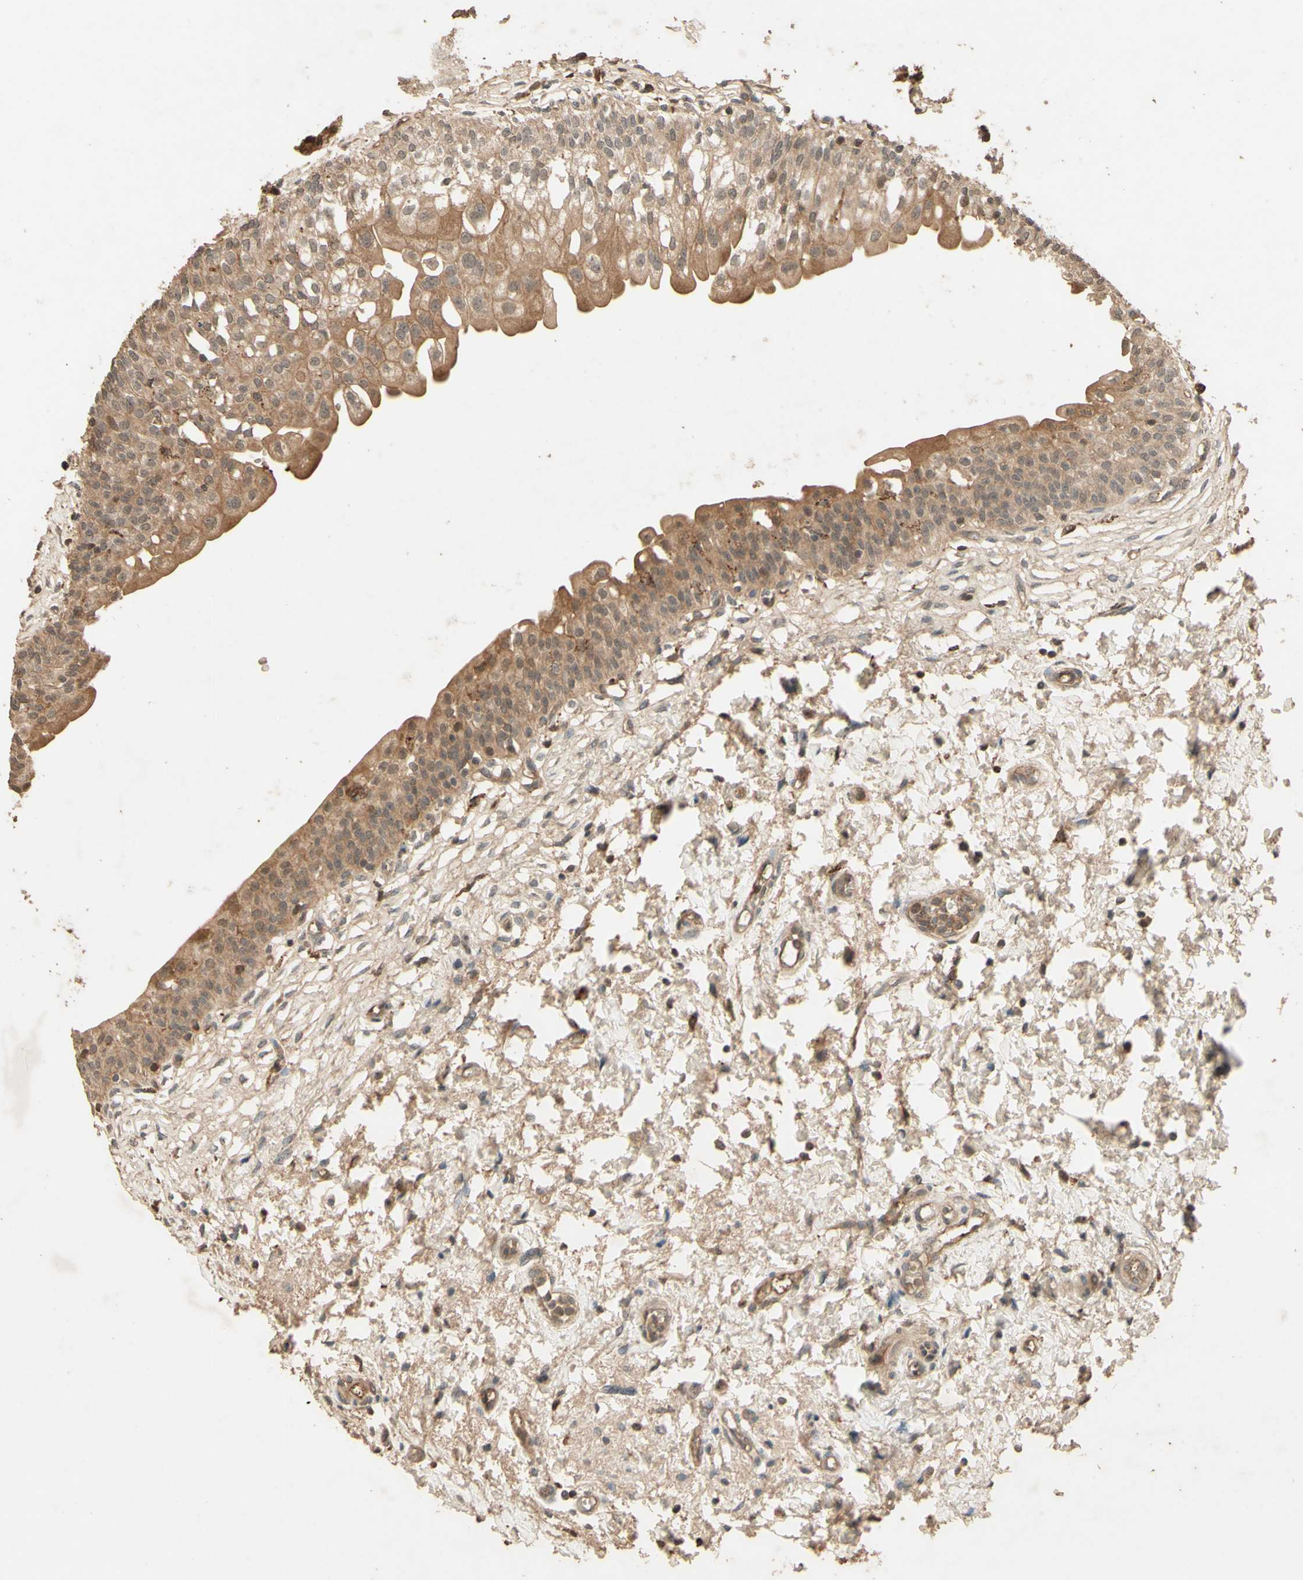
{"staining": {"intensity": "moderate", "quantity": ">75%", "location": "cytoplasmic/membranous"}, "tissue": "urinary bladder", "cell_type": "Urothelial cells", "image_type": "normal", "snomed": [{"axis": "morphology", "description": "Normal tissue, NOS"}, {"axis": "topography", "description": "Urinary bladder"}], "caption": "Brown immunohistochemical staining in benign human urinary bladder exhibits moderate cytoplasmic/membranous staining in approximately >75% of urothelial cells. The protein is shown in brown color, while the nuclei are stained blue.", "gene": "SMAD9", "patient": {"sex": "male", "age": 55}}